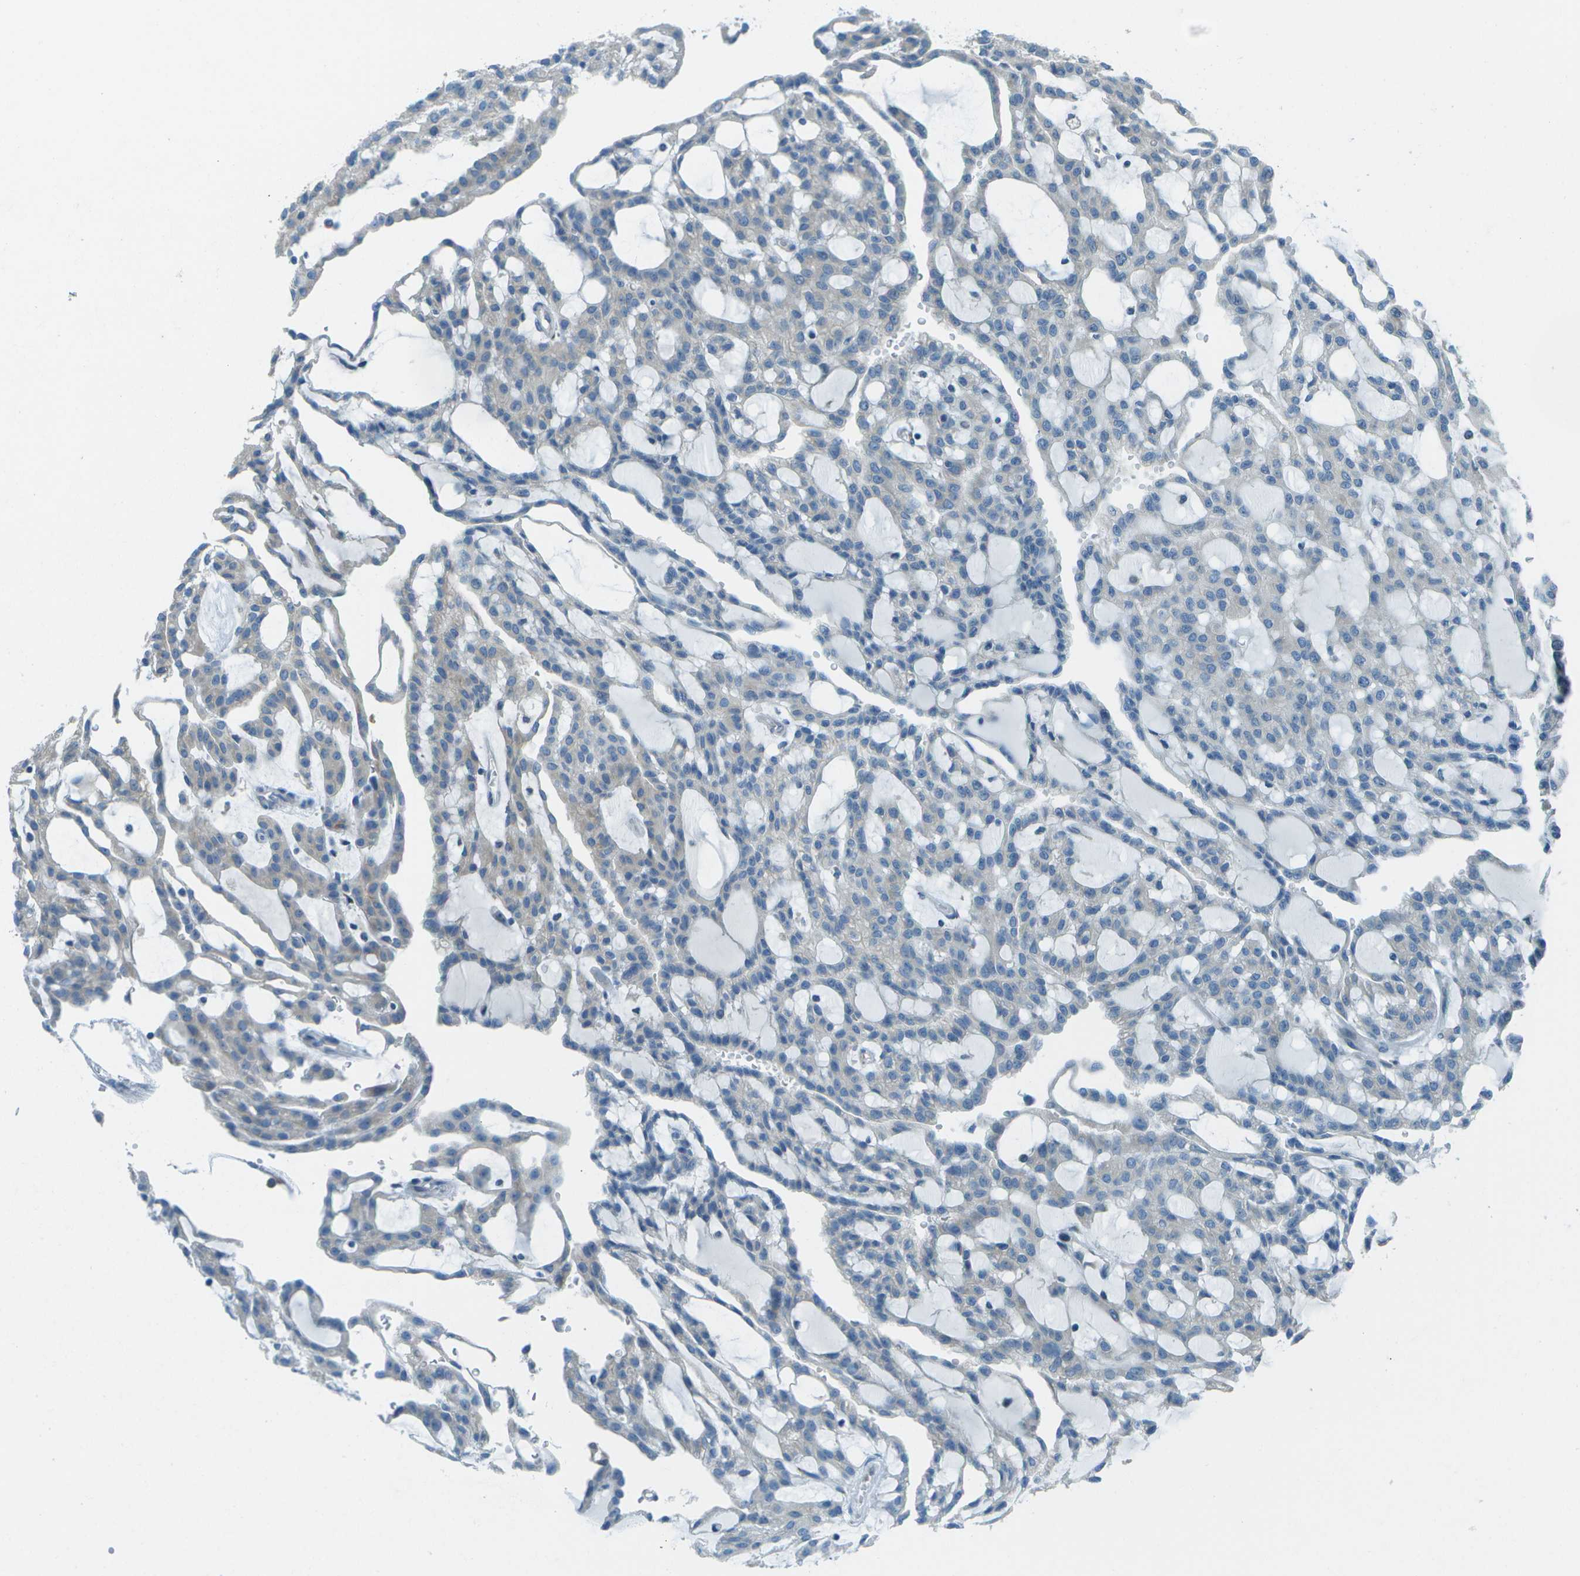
{"staining": {"intensity": "negative", "quantity": "none", "location": "none"}, "tissue": "renal cancer", "cell_type": "Tumor cells", "image_type": "cancer", "snomed": [{"axis": "morphology", "description": "Adenocarcinoma, NOS"}, {"axis": "topography", "description": "Kidney"}], "caption": "Tumor cells are negative for brown protein staining in renal cancer.", "gene": "KCTD3", "patient": {"sex": "male", "age": 63}}